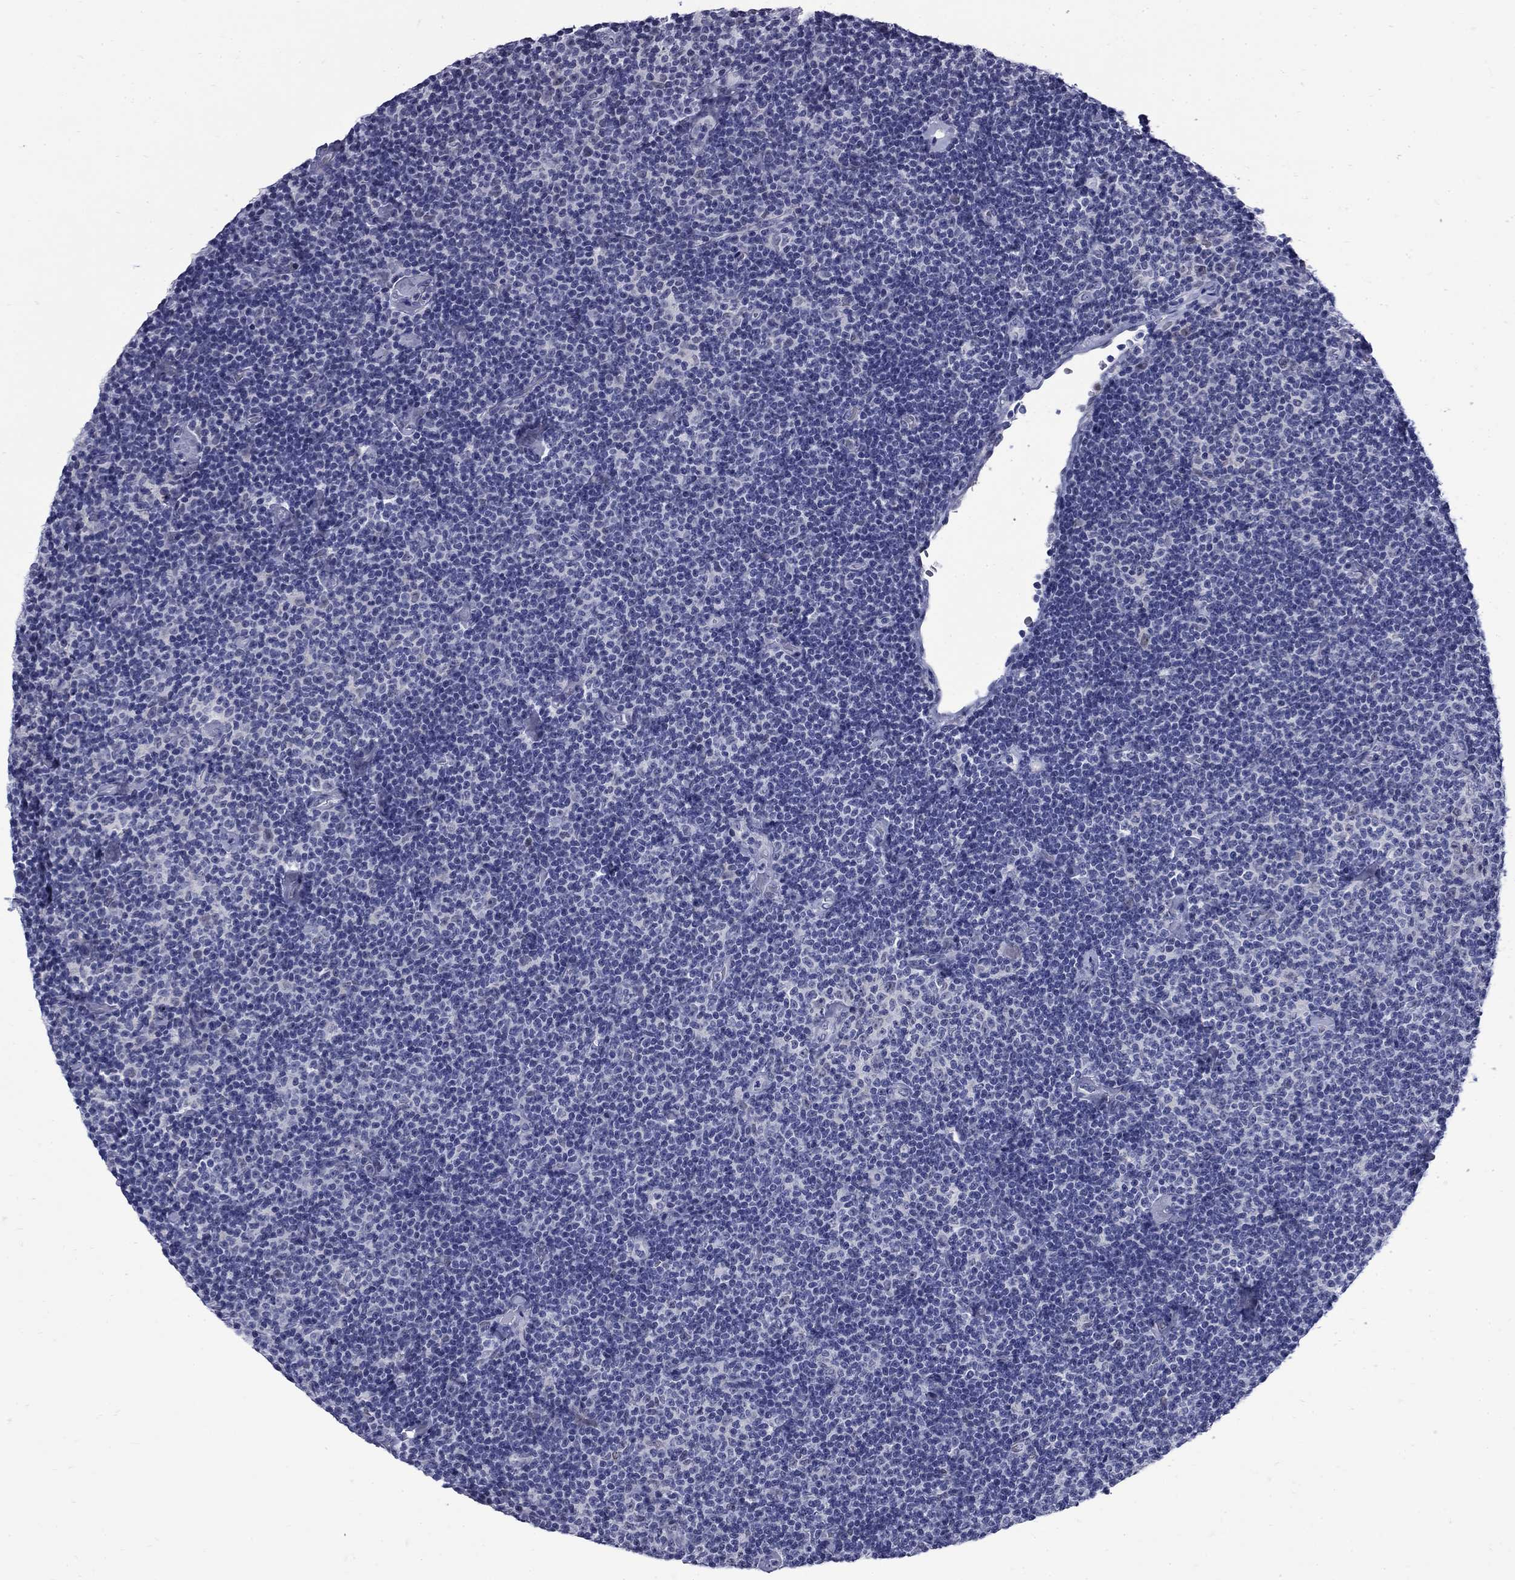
{"staining": {"intensity": "negative", "quantity": "none", "location": "none"}, "tissue": "lymphoma", "cell_type": "Tumor cells", "image_type": "cancer", "snomed": [{"axis": "morphology", "description": "Malignant lymphoma, non-Hodgkin's type, Low grade"}, {"axis": "topography", "description": "Lymph node"}], "caption": "Immunohistochemistry photomicrograph of lymphoma stained for a protein (brown), which demonstrates no expression in tumor cells. (Immunohistochemistry, brightfield microscopy, high magnification).", "gene": "MGARP", "patient": {"sex": "male", "age": 81}}